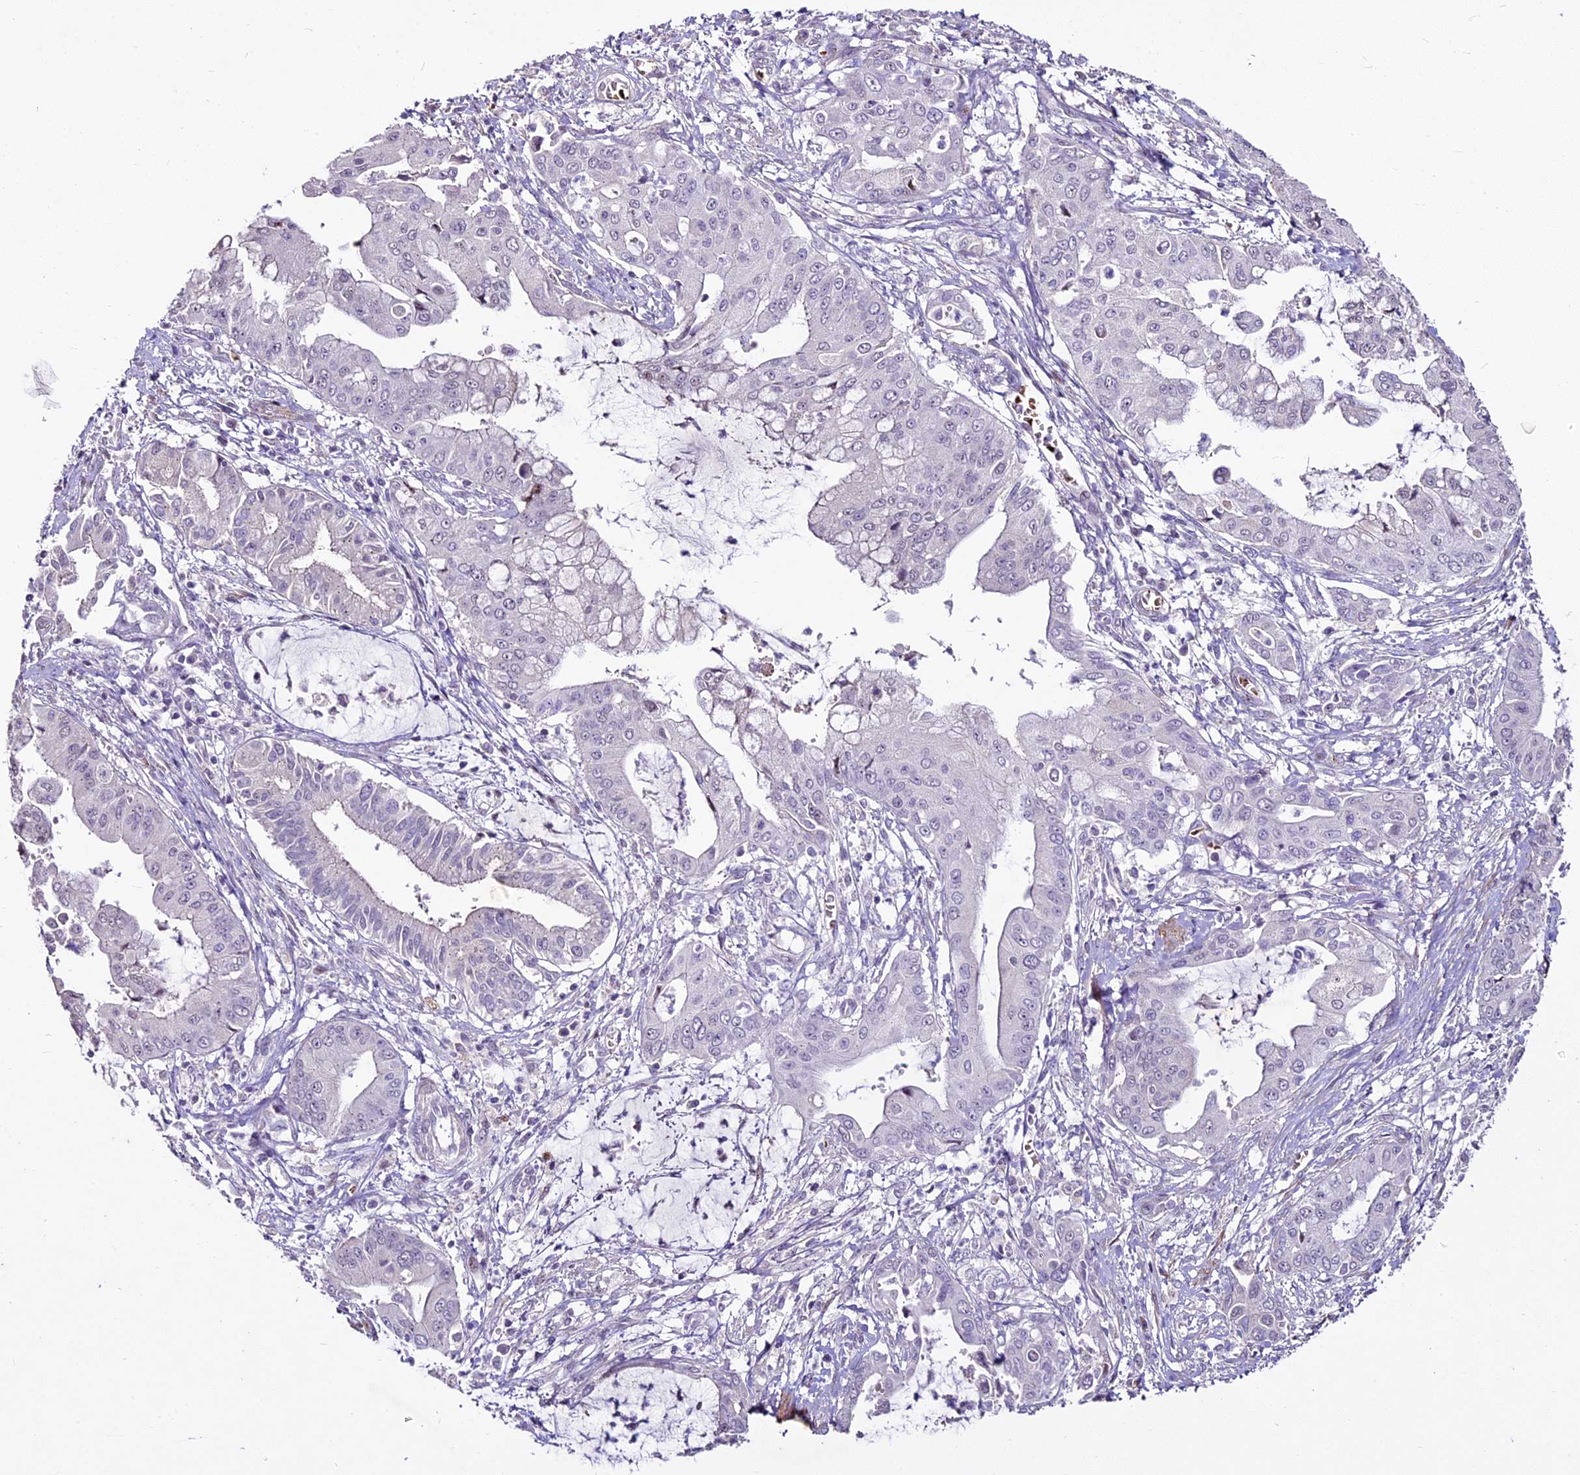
{"staining": {"intensity": "negative", "quantity": "none", "location": "none"}, "tissue": "pancreatic cancer", "cell_type": "Tumor cells", "image_type": "cancer", "snomed": [{"axis": "morphology", "description": "Adenocarcinoma, NOS"}, {"axis": "topography", "description": "Pancreas"}], "caption": "This is a histopathology image of IHC staining of pancreatic adenocarcinoma, which shows no expression in tumor cells. (DAB IHC with hematoxylin counter stain).", "gene": "SUSD3", "patient": {"sex": "male", "age": 46}}